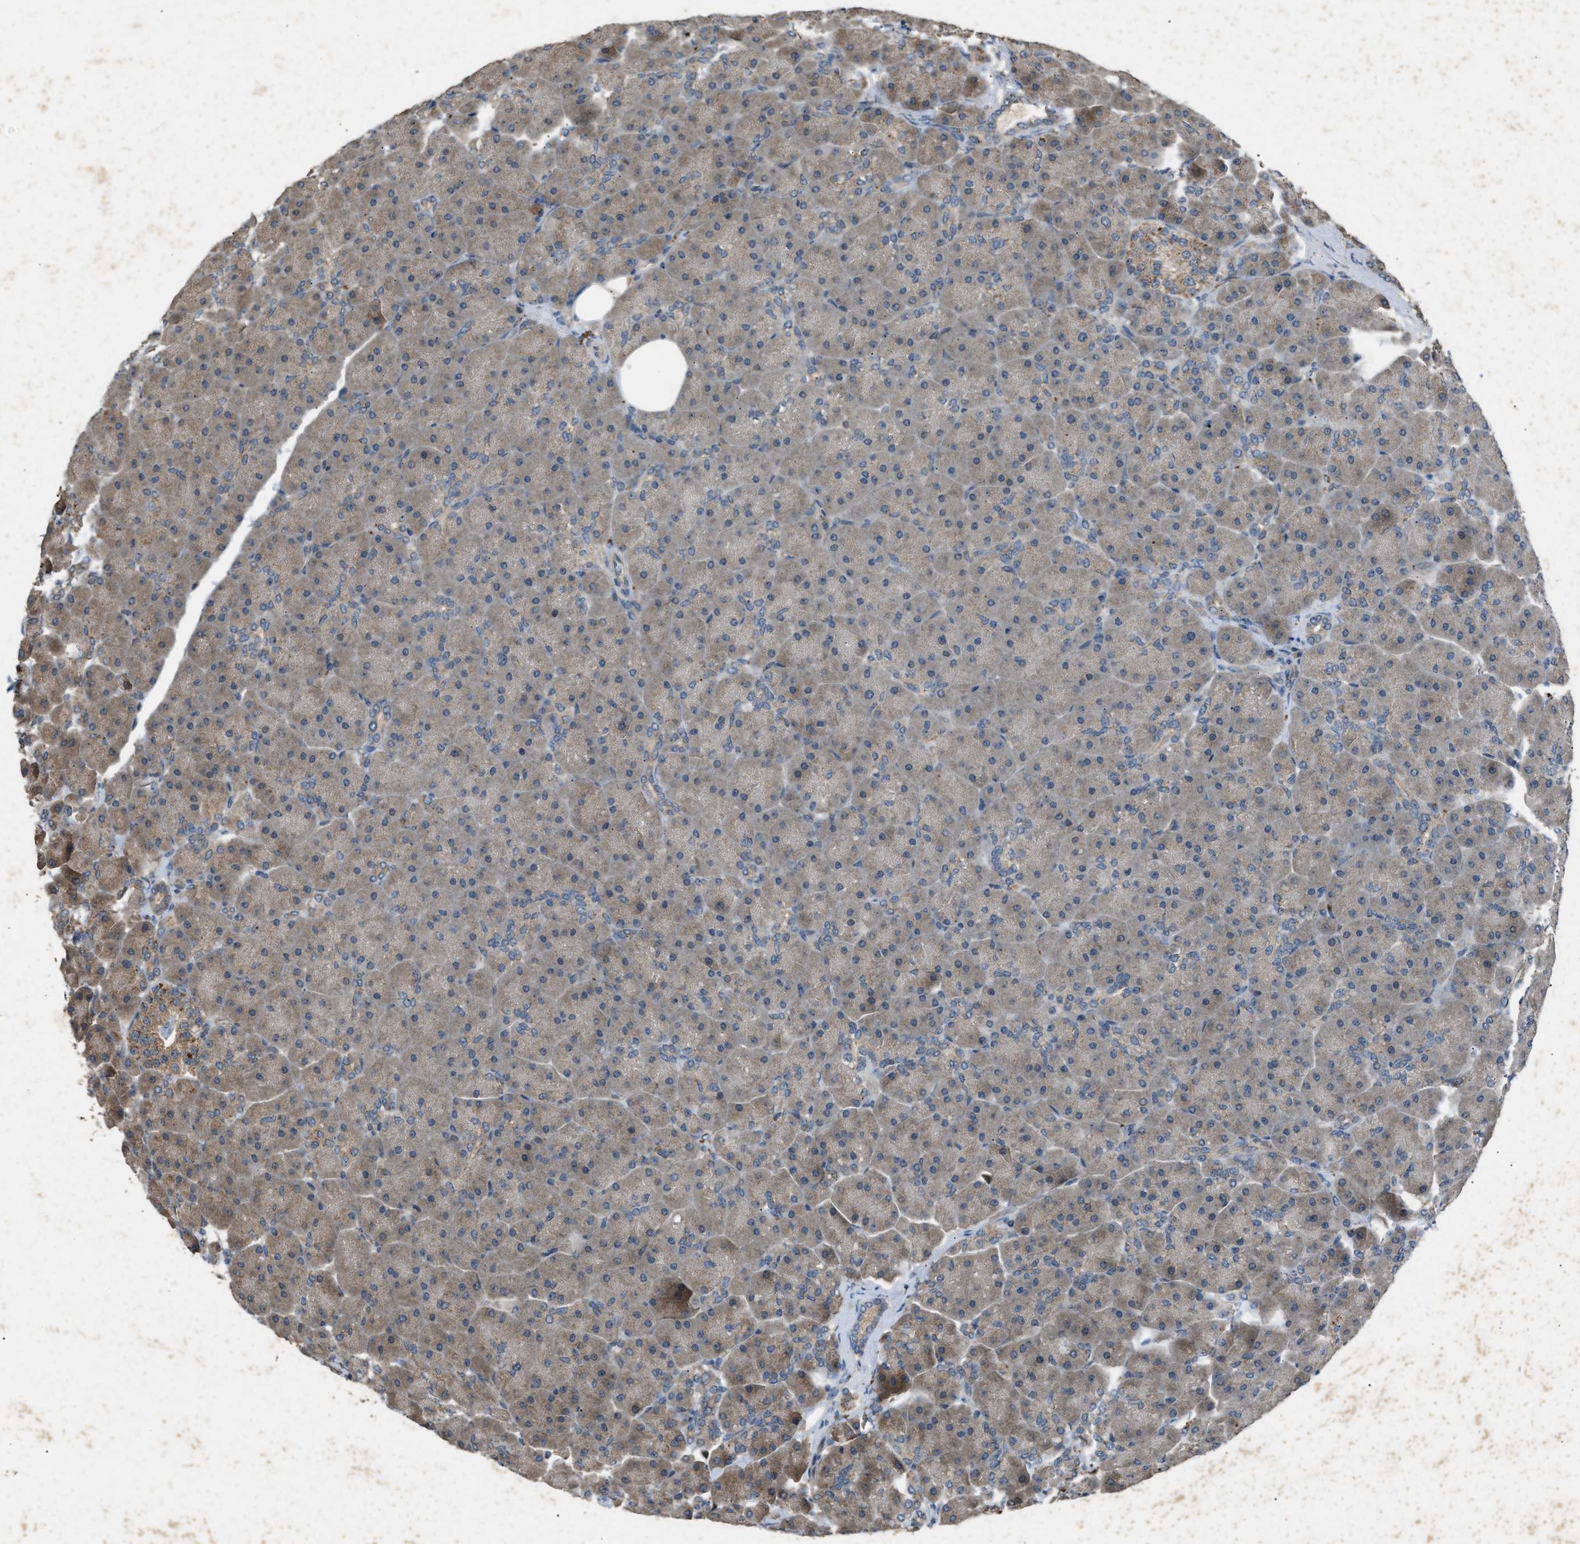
{"staining": {"intensity": "moderate", "quantity": ">75%", "location": "cytoplasmic/membranous"}, "tissue": "pancreas", "cell_type": "Exocrine glandular cells", "image_type": "normal", "snomed": [{"axis": "morphology", "description": "Normal tissue, NOS"}, {"axis": "topography", "description": "Pancreas"}], "caption": "Brown immunohistochemical staining in unremarkable human pancreas demonstrates moderate cytoplasmic/membranous expression in approximately >75% of exocrine glandular cells.", "gene": "PSMD1", "patient": {"sex": "male", "age": 66}}